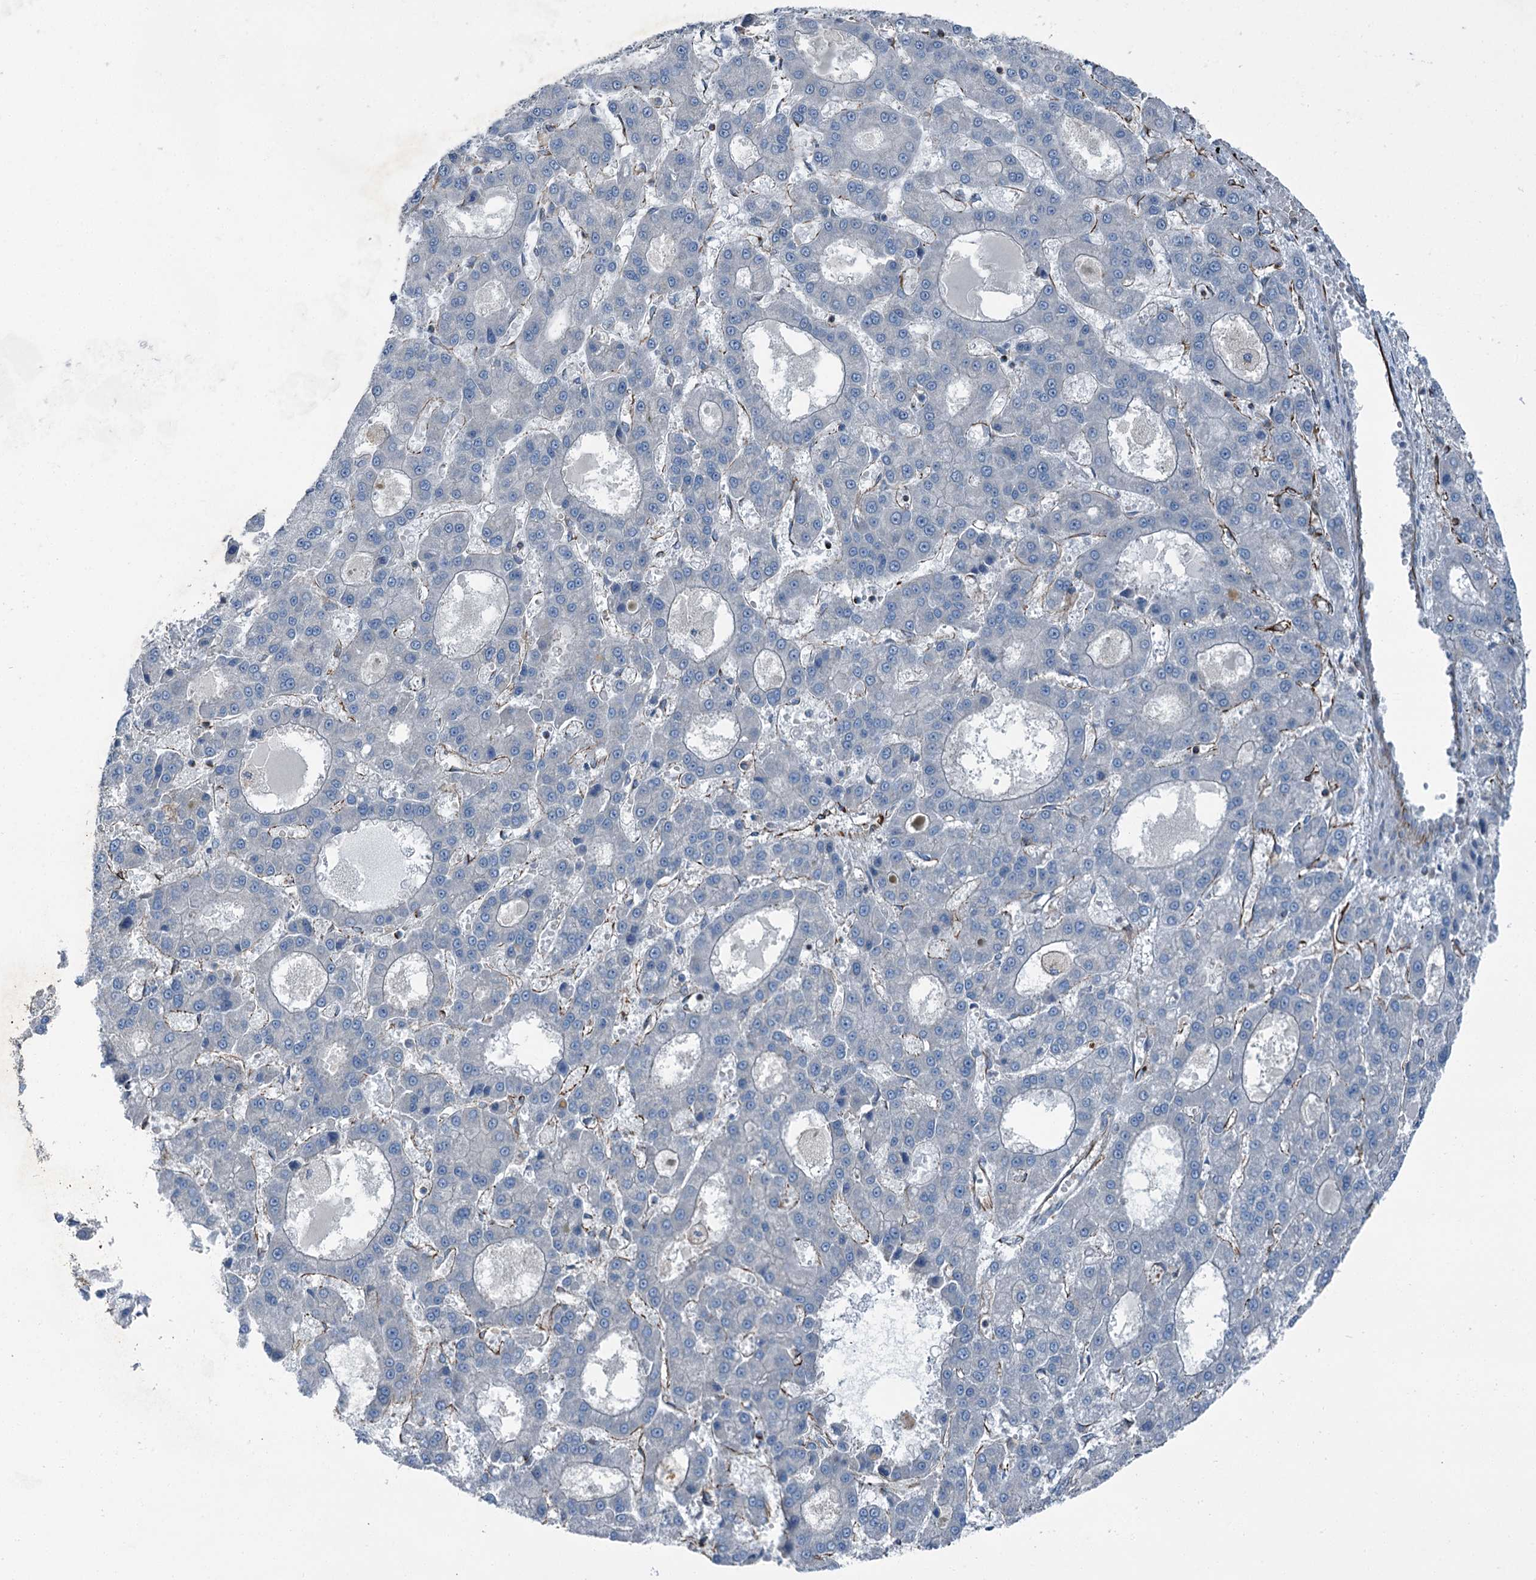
{"staining": {"intensity": "negative", "quantity": "none", "location": "none"}, "tissue": "liver cancer", "cell_type": "Tumor cells", "image_type": "cancer", "snomed": [{"axis": "morphology", "description": "Carcinoma, Hepatocellular, NOS"}, {"axis": "topography", "description": "Liver"}], "caption": "Histopathology image shows no protein positivity in tumor cells of liver cancer tissue. Nuclei are stained in blue.", "gene": "AXL", "patient": {"sex": "male", "age": 70}}